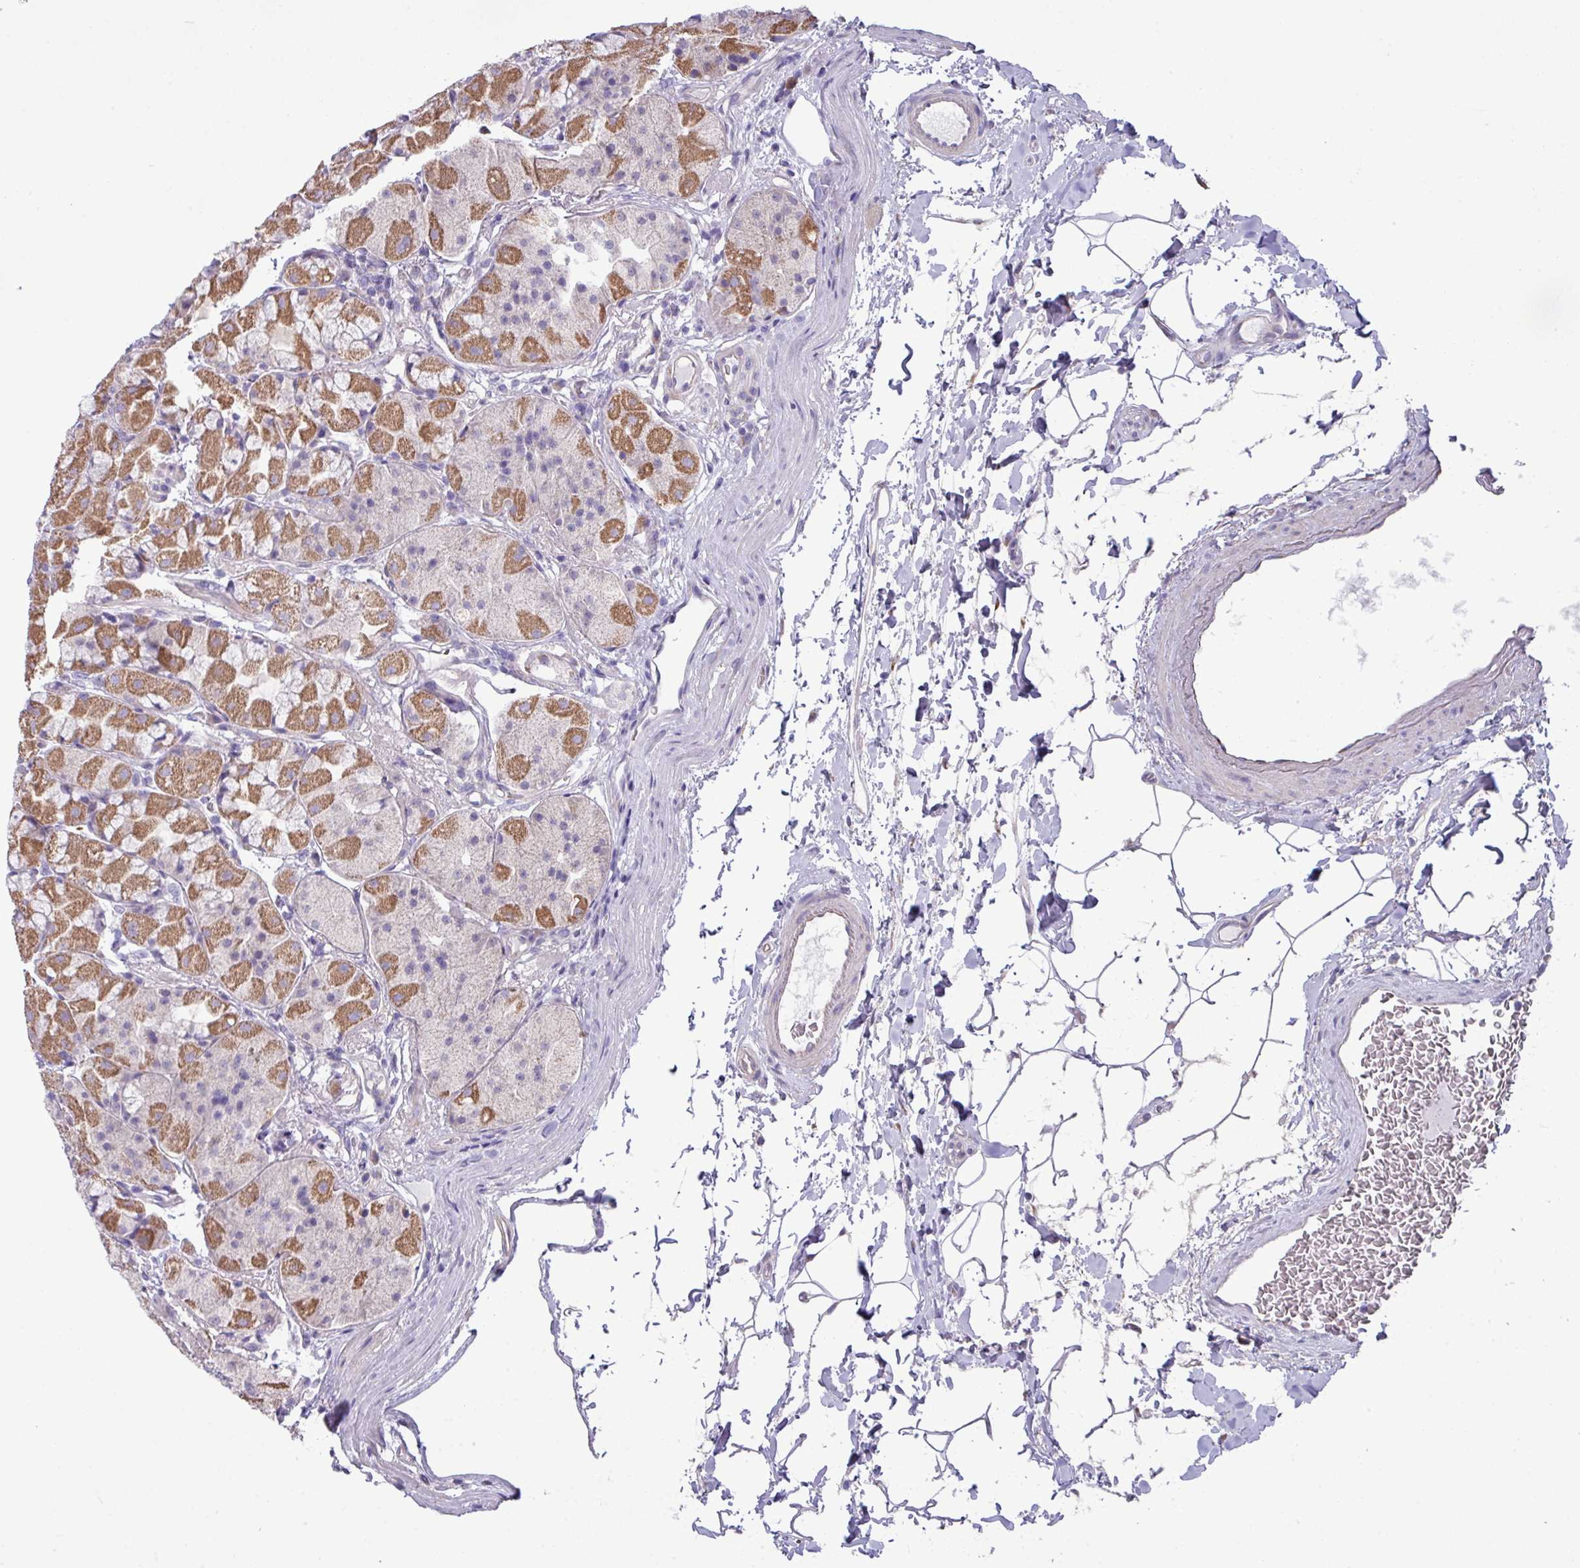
{"staining": {"intensity": "moderate", "quantity": "25%-75%", "location": "cytoplasmic/membranous"}, "tissue": "stomach", "cell_type": "Glandular cells", "image_type": "normal", "snomed": [{"axis": "morphology", "description": "Normal tissue, NOS"}, {"axis": "topography", "description": "Stomach"}], "caption": "Unremarkable stomach demonstrates moderate cytoplasmic/membranous positivity in about 25%-75% of glandular cells The protein is stained brown, and the nuclei are stained in blue (DAB (3,3'-diaminobenzidine) IHC with brightfield microscopy, high magnification)..", "gene": "IRGC", "patient": {"sex": "male", "age": 57}}